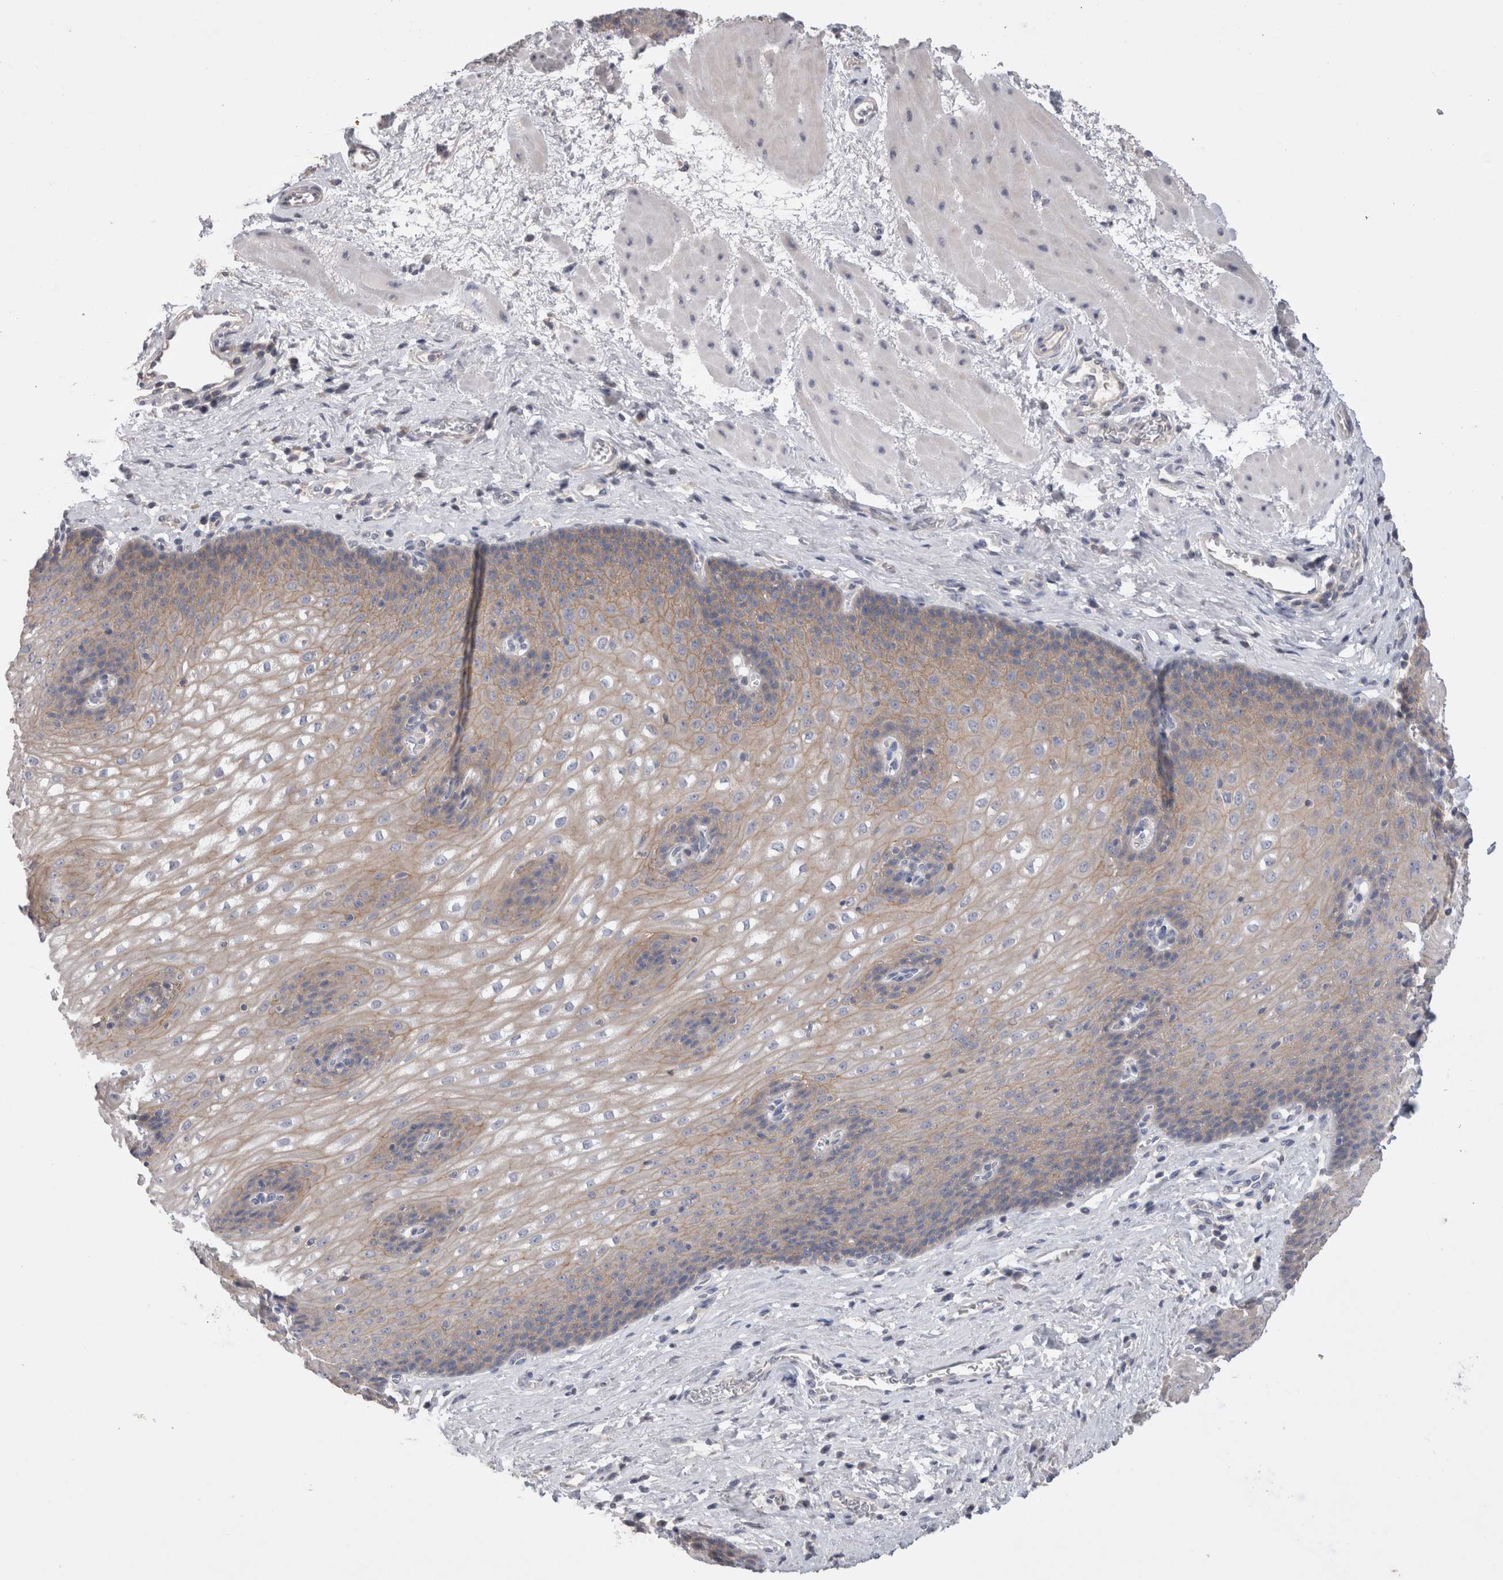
{"staining": {"intensity": "moderate", "quantity": ">75%", "location": "cytoplasmic/membranous"}, "tissue": "esophagus", "cell_type": "Squamous epithelial cells", "image_type": "normal", "snomed": [{"axis": "morphology", "description": "Normal tissue, NOS"}, {"axis": "topography", "description": "Esophagus"}], "caption": "An immunohistochemistry photomicrograph of benign tissue is shown. Protein staining in brown highlights moderate cytoplasmic/membranous positivity in esophagus within squamous epithelial cells. The protein is shown in brown color, while the nuclei are stained blue.", "gene": "OTOR", "patient": {"sex": "male", "age": 48}}